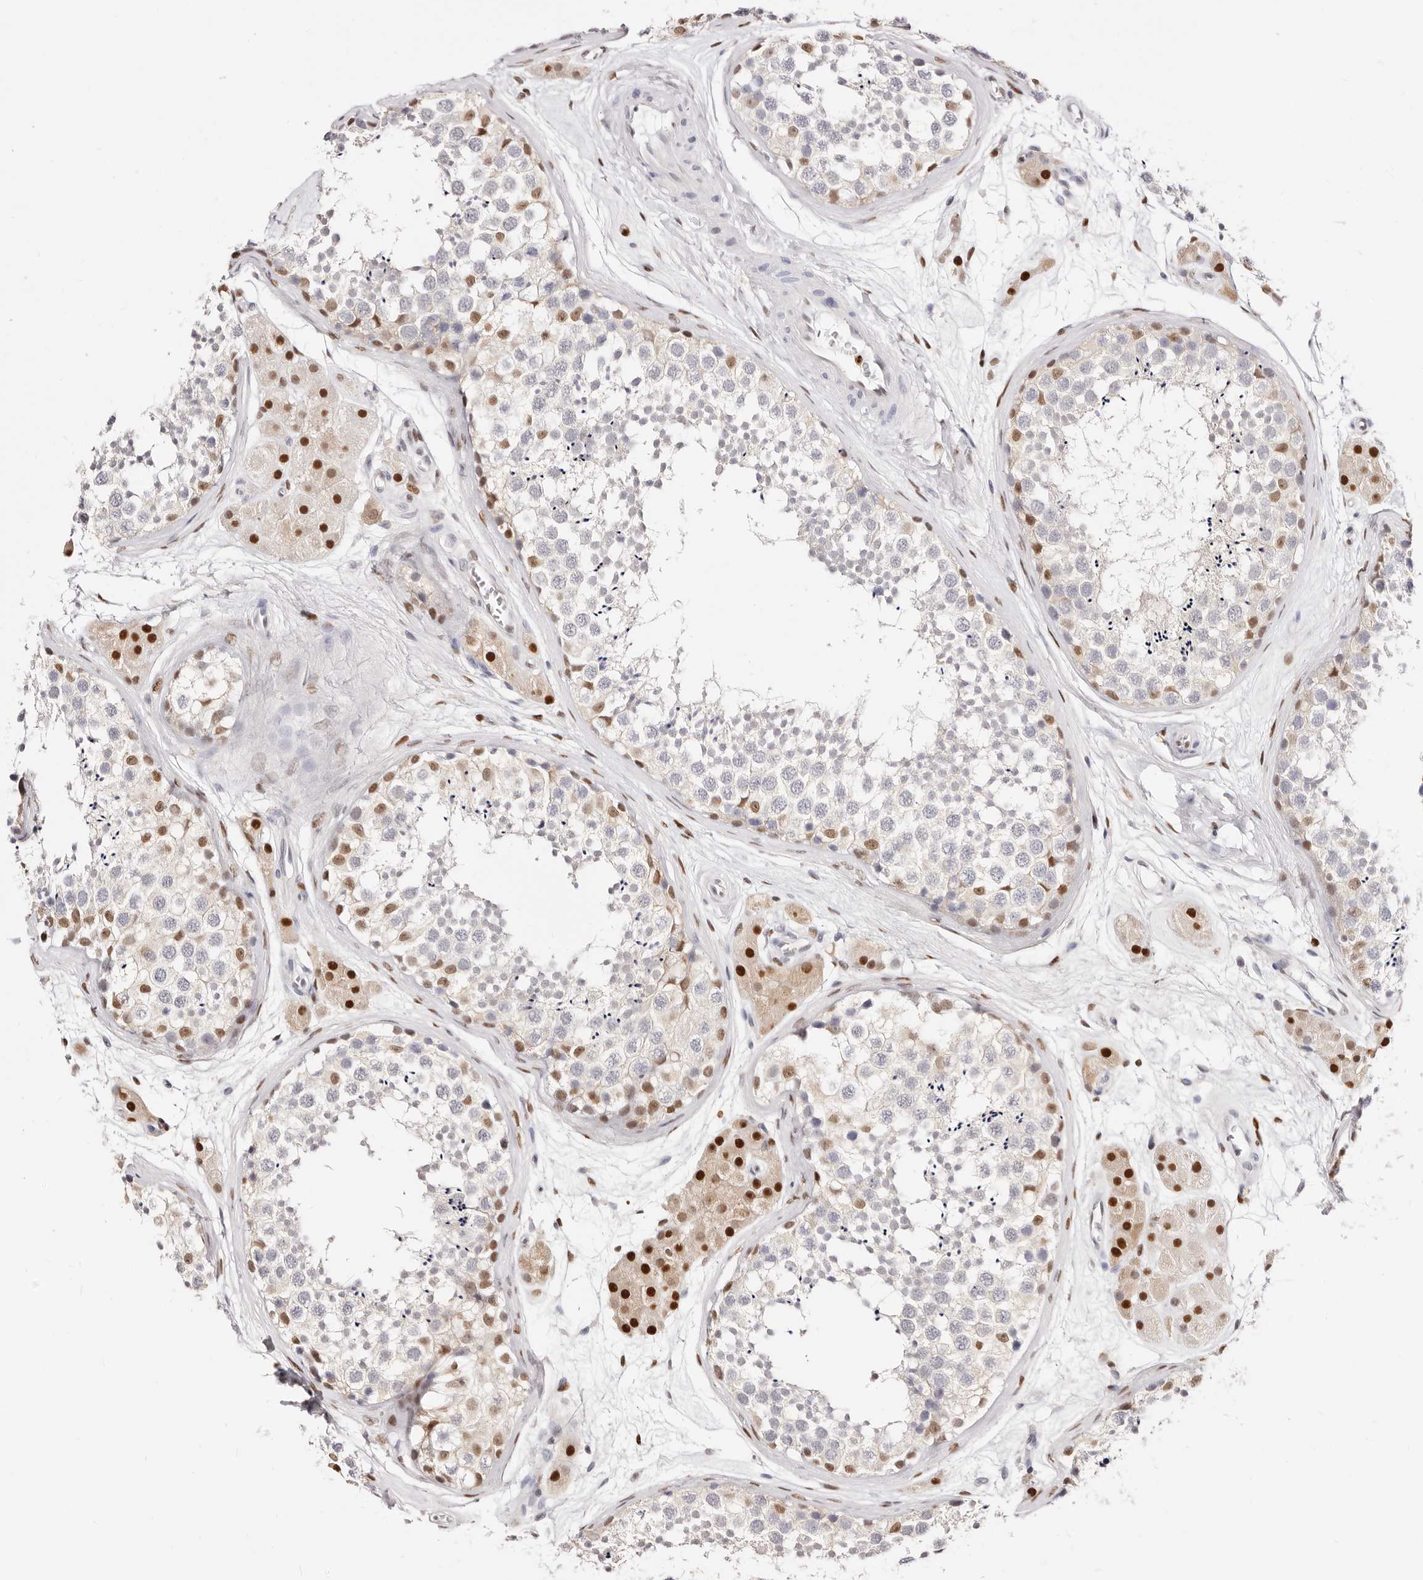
{"staining": {"intensity": "moderate", "quantity": "25%-75%", "location": "nuclear"}, "tissue": "testis", "cell_type": "Cells in seminiferous ducts", "image_type": "normal", "snomed": [{"axis": "morphology", "description": "Normal tissue, NOS"}, {"axis": "topography", "description": "Testis"}], "caption": "Immunohistochemistry (IHC) (DAB) staining of normal human testis displays moderate nuclear protein positivity in about 25%-75% of cells in seminiferous ducts.", "gene": "TKT", "patient": {"sex": "male", "age": 56}}